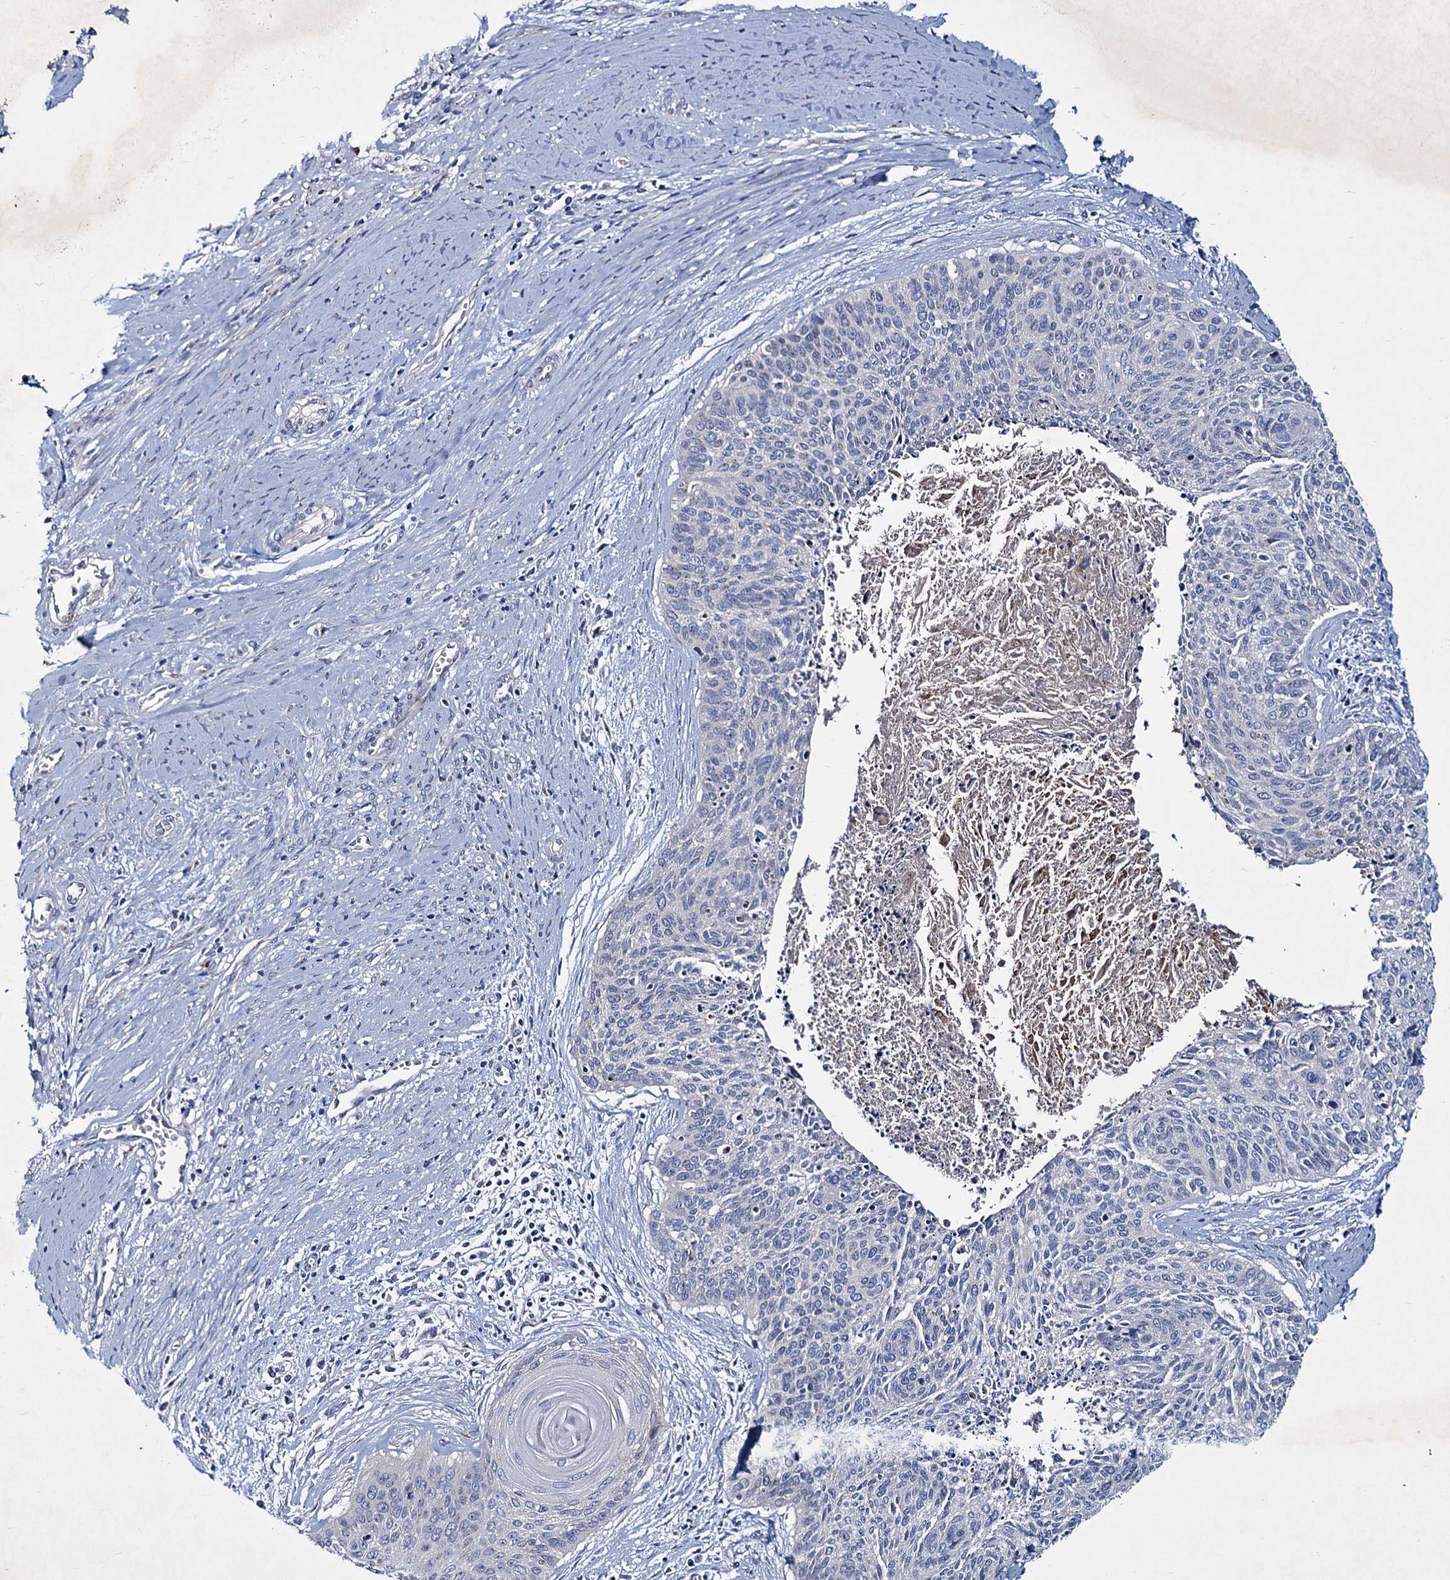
{"staining": {"intensity": "negative", "quantity": "none", "location": "none"}, "tissue": "cervical cancer", "cell_type": "Tumor cells", "image_type": "cancer", "snomed": [{"axis": "morphology", "description": "Squamous cell carcinoma, NOS"}, {"axis": "topography", "description": "Cervix"}], "caption": "High magnification brightfield microscopy of cervical squamous cell carcinoma stained with DAB (brown) and counterstained with hematoxylin (blue): tumor cells show no significant staining.", "gene": "AGBL4", "patient": {"sex": "female", "age": 55}}